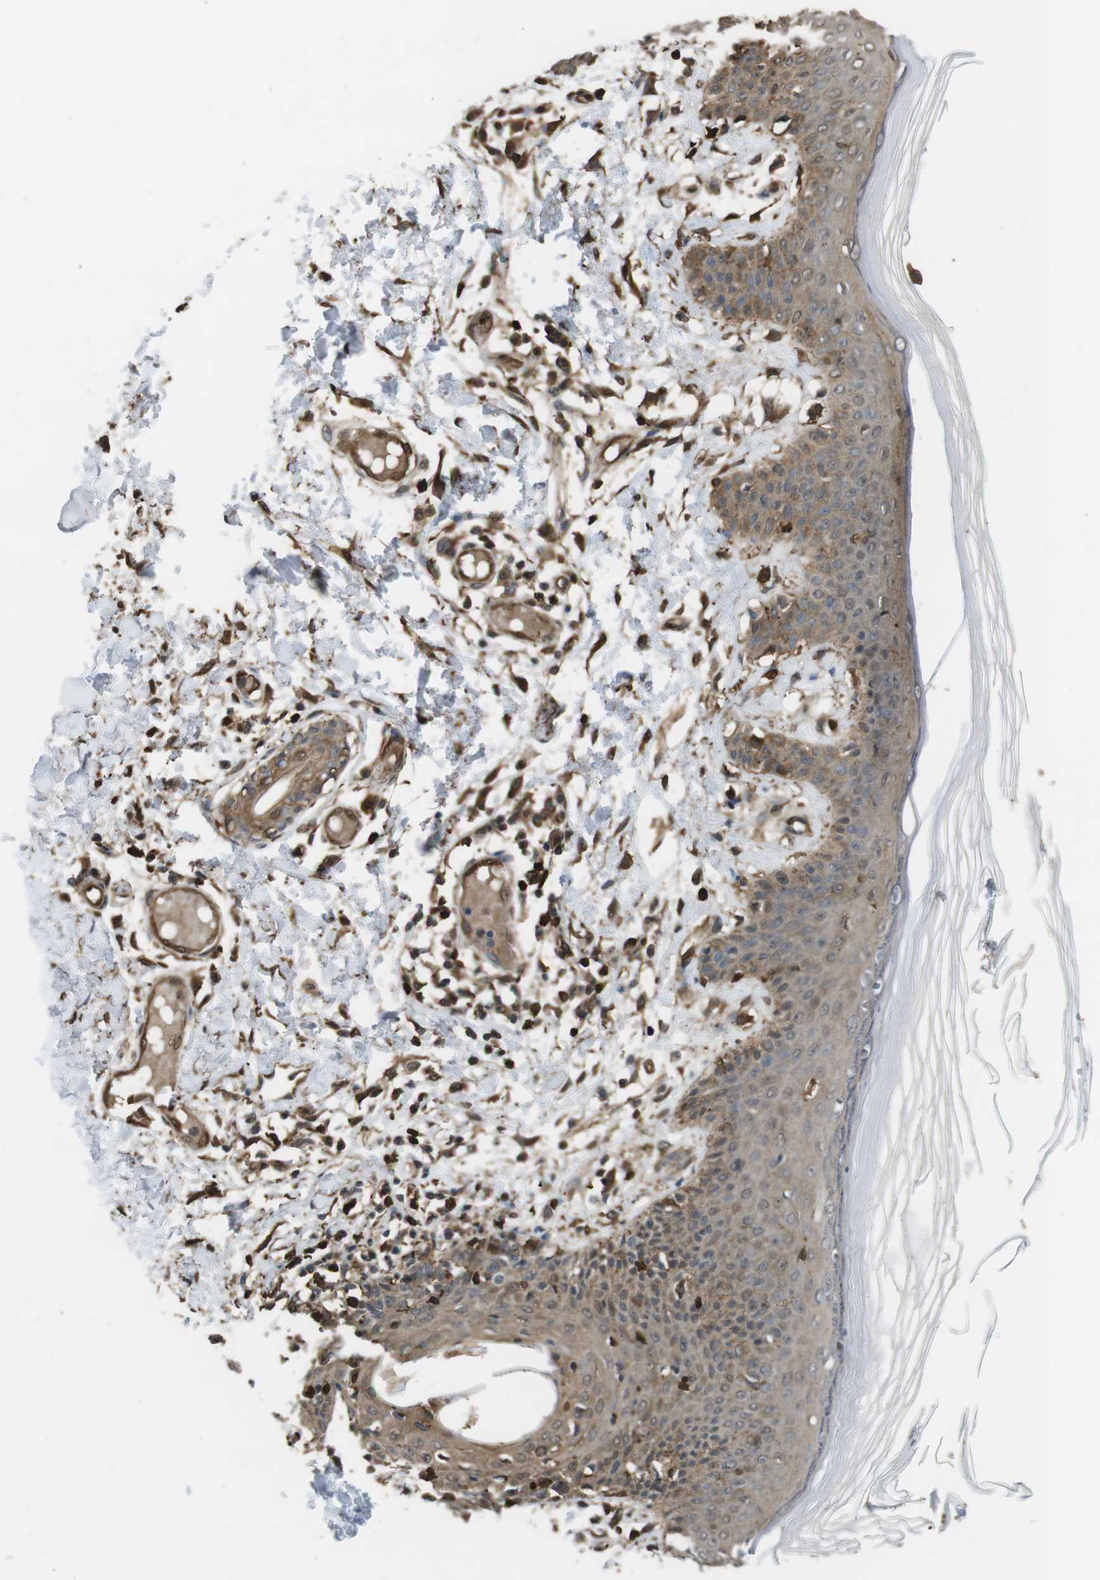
{"staining": {"intensity": "moderate", "quantity": ">75%", "location": "cytoplasmic/membranous"}, "tissue": "skin", "cell_type": "Fibroblasts", "image_type": "normal", "snomed": [{"axis": "morphology", "description": "Normal tissue, NOS"}, {"axis": "topography", "description": "Skin"}], "caption": "This photomicrograph displays normal skin stained with immunohistochemistry to label a protein in brown. The cytoplasmic/membranous of fibroblasts show moderate positivity for the protein. Nuclei are counter-stained blue.", "gene": "ARHGDIA", "patient": {"sex": "male", "age": 53}}